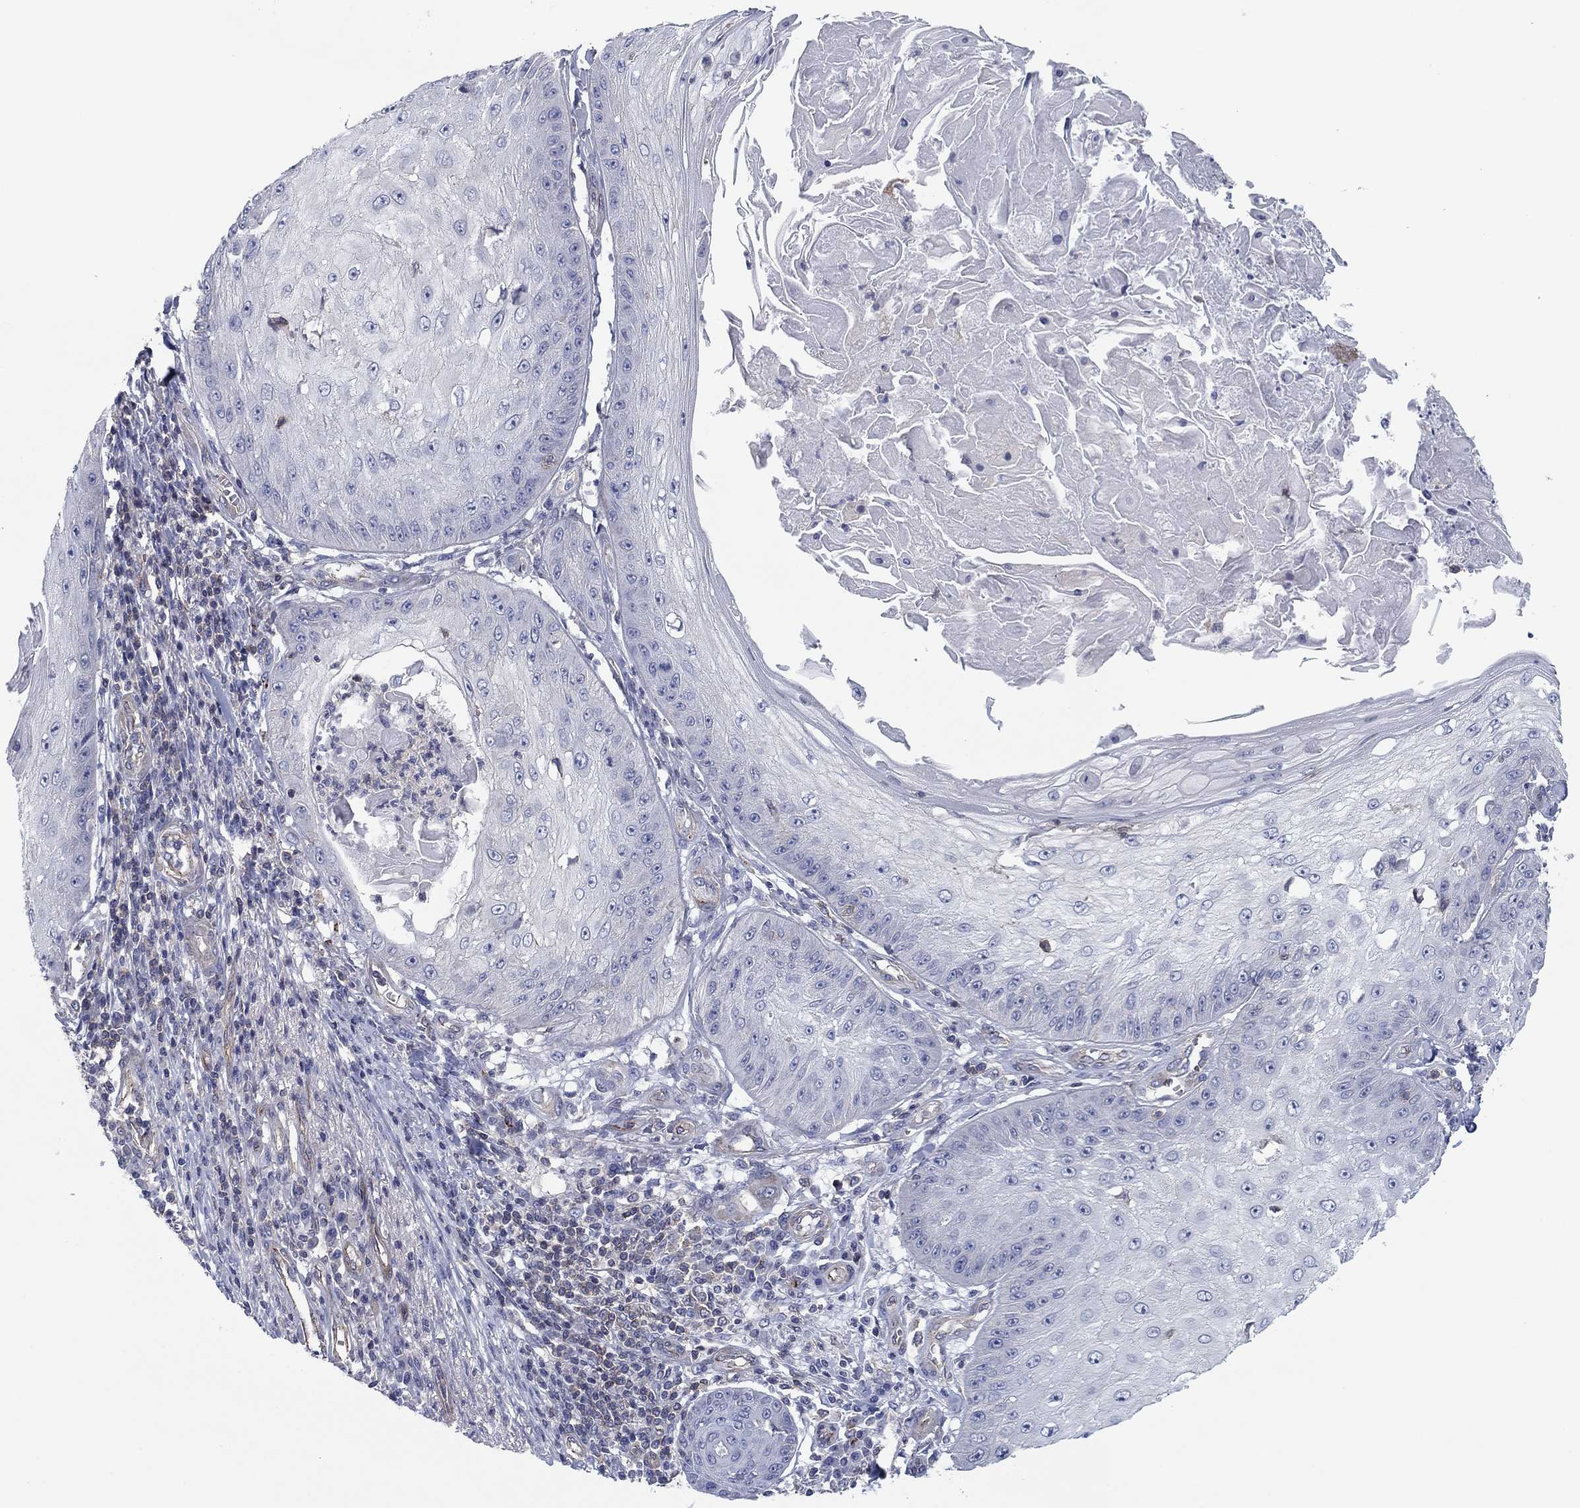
{"staining": {"intensity": "negative", "quantity": "none", "location": "none"}, "tissue": "skin cancer", "cell_type": "Tumor cells", "image_type": "cancer", "snomed": [{"axis": "morphology", "description": "Squamous cell carcinoma, NOS"}, {"axis": "topography", "description": "Skin"}], "caption": "Skin cancer stained for a protein using immunohistochemistry (IHC) reveals no expression tumor cells.", "gene": "PSD4", "patient": {"sex": "male", "age": 70}}